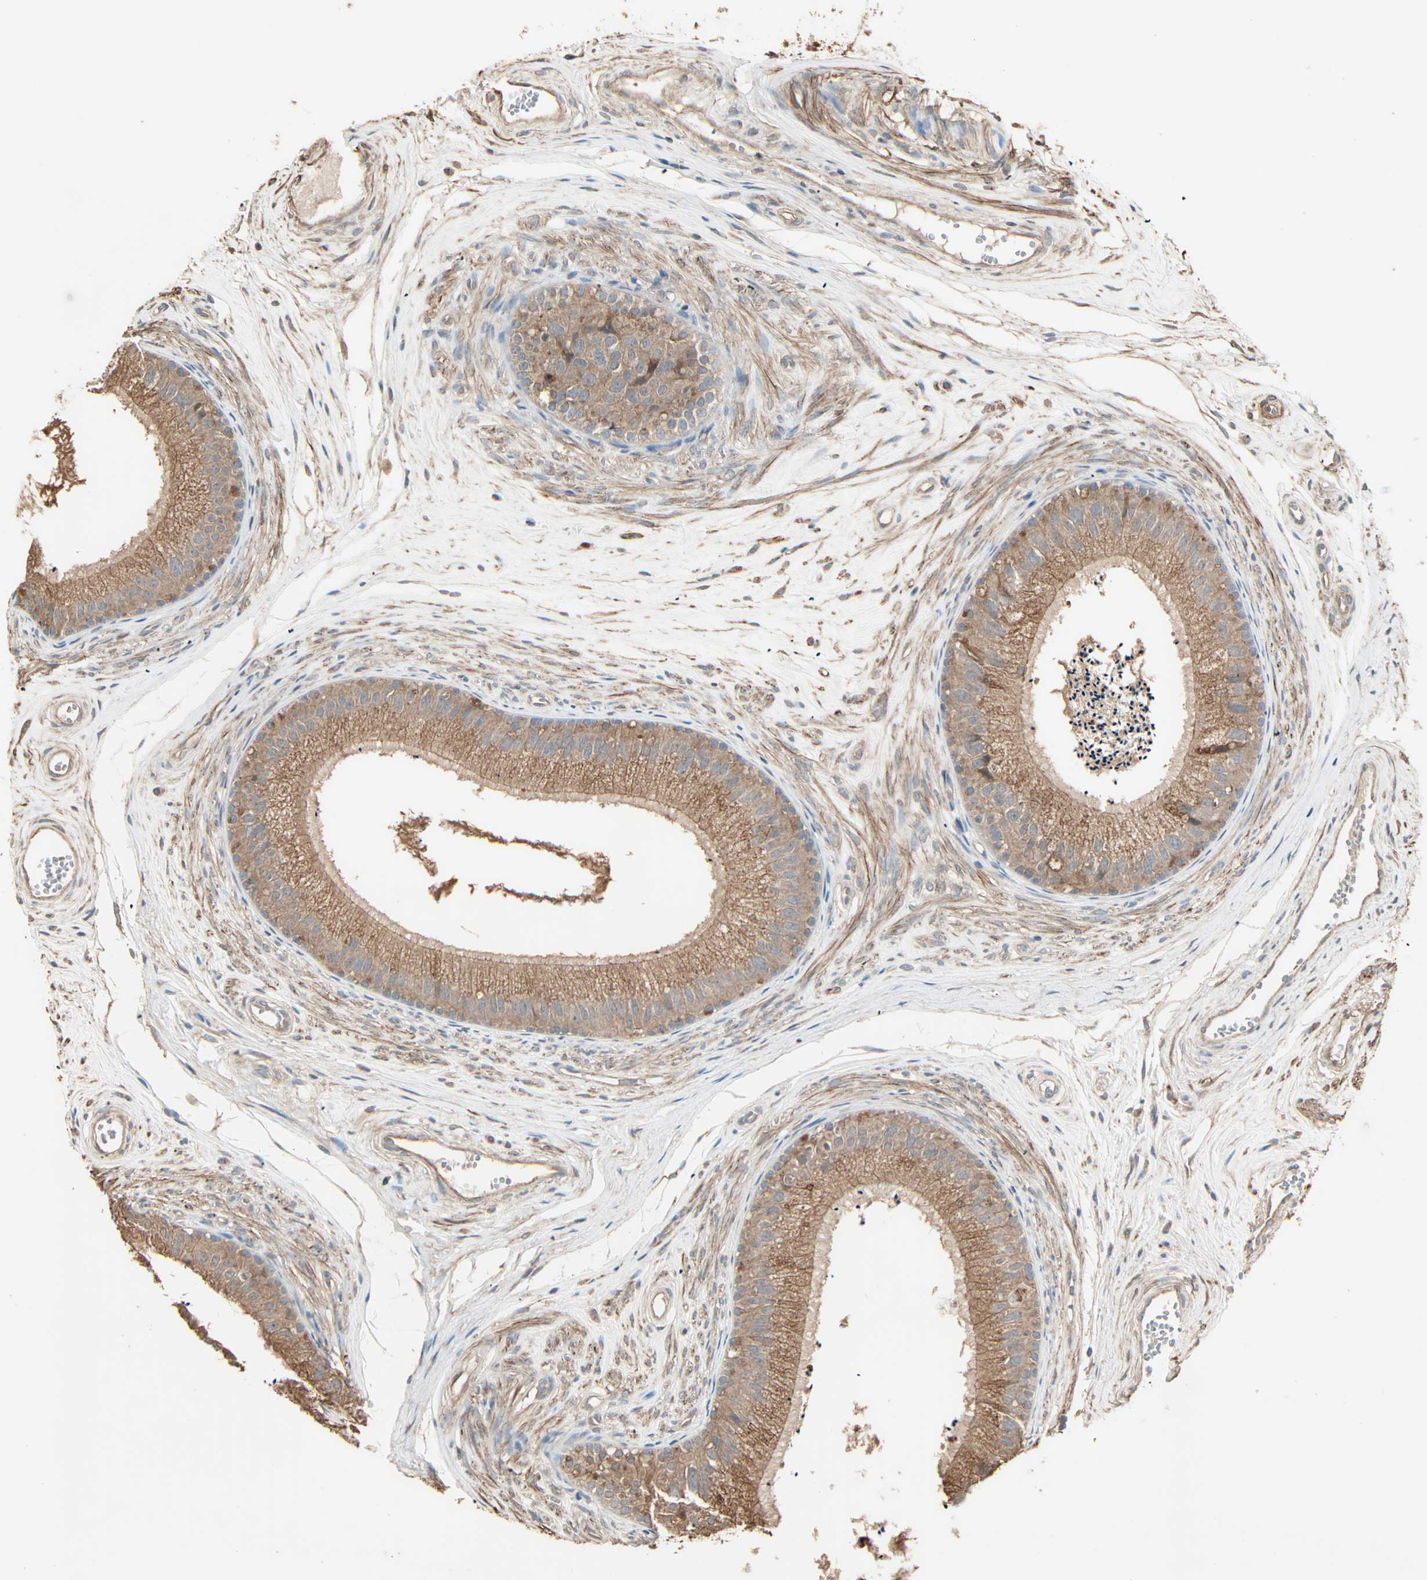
{"staining": {"intensity": "strong", "quantity": ">75%", "location": "cytoplasmic/membranous"}, "tissue": "epididymis", "cell_type": "Glandular cells", "image_type": "normal", "snomed": [{"axis": "morphology", "description": "Normal tissue, NOS"}, {"axis": "topography", "description": "Epididymis"}], "caption": "DAB (3,3'-diaminobenzidine) immunohistochemical staining of normal human epididymis shows strong cytoplasmic/membranous protein positivity in approximately >75% of glandular cells.", "gene": "GALNT3", "patient": {"sex": "male", "age": 56}}